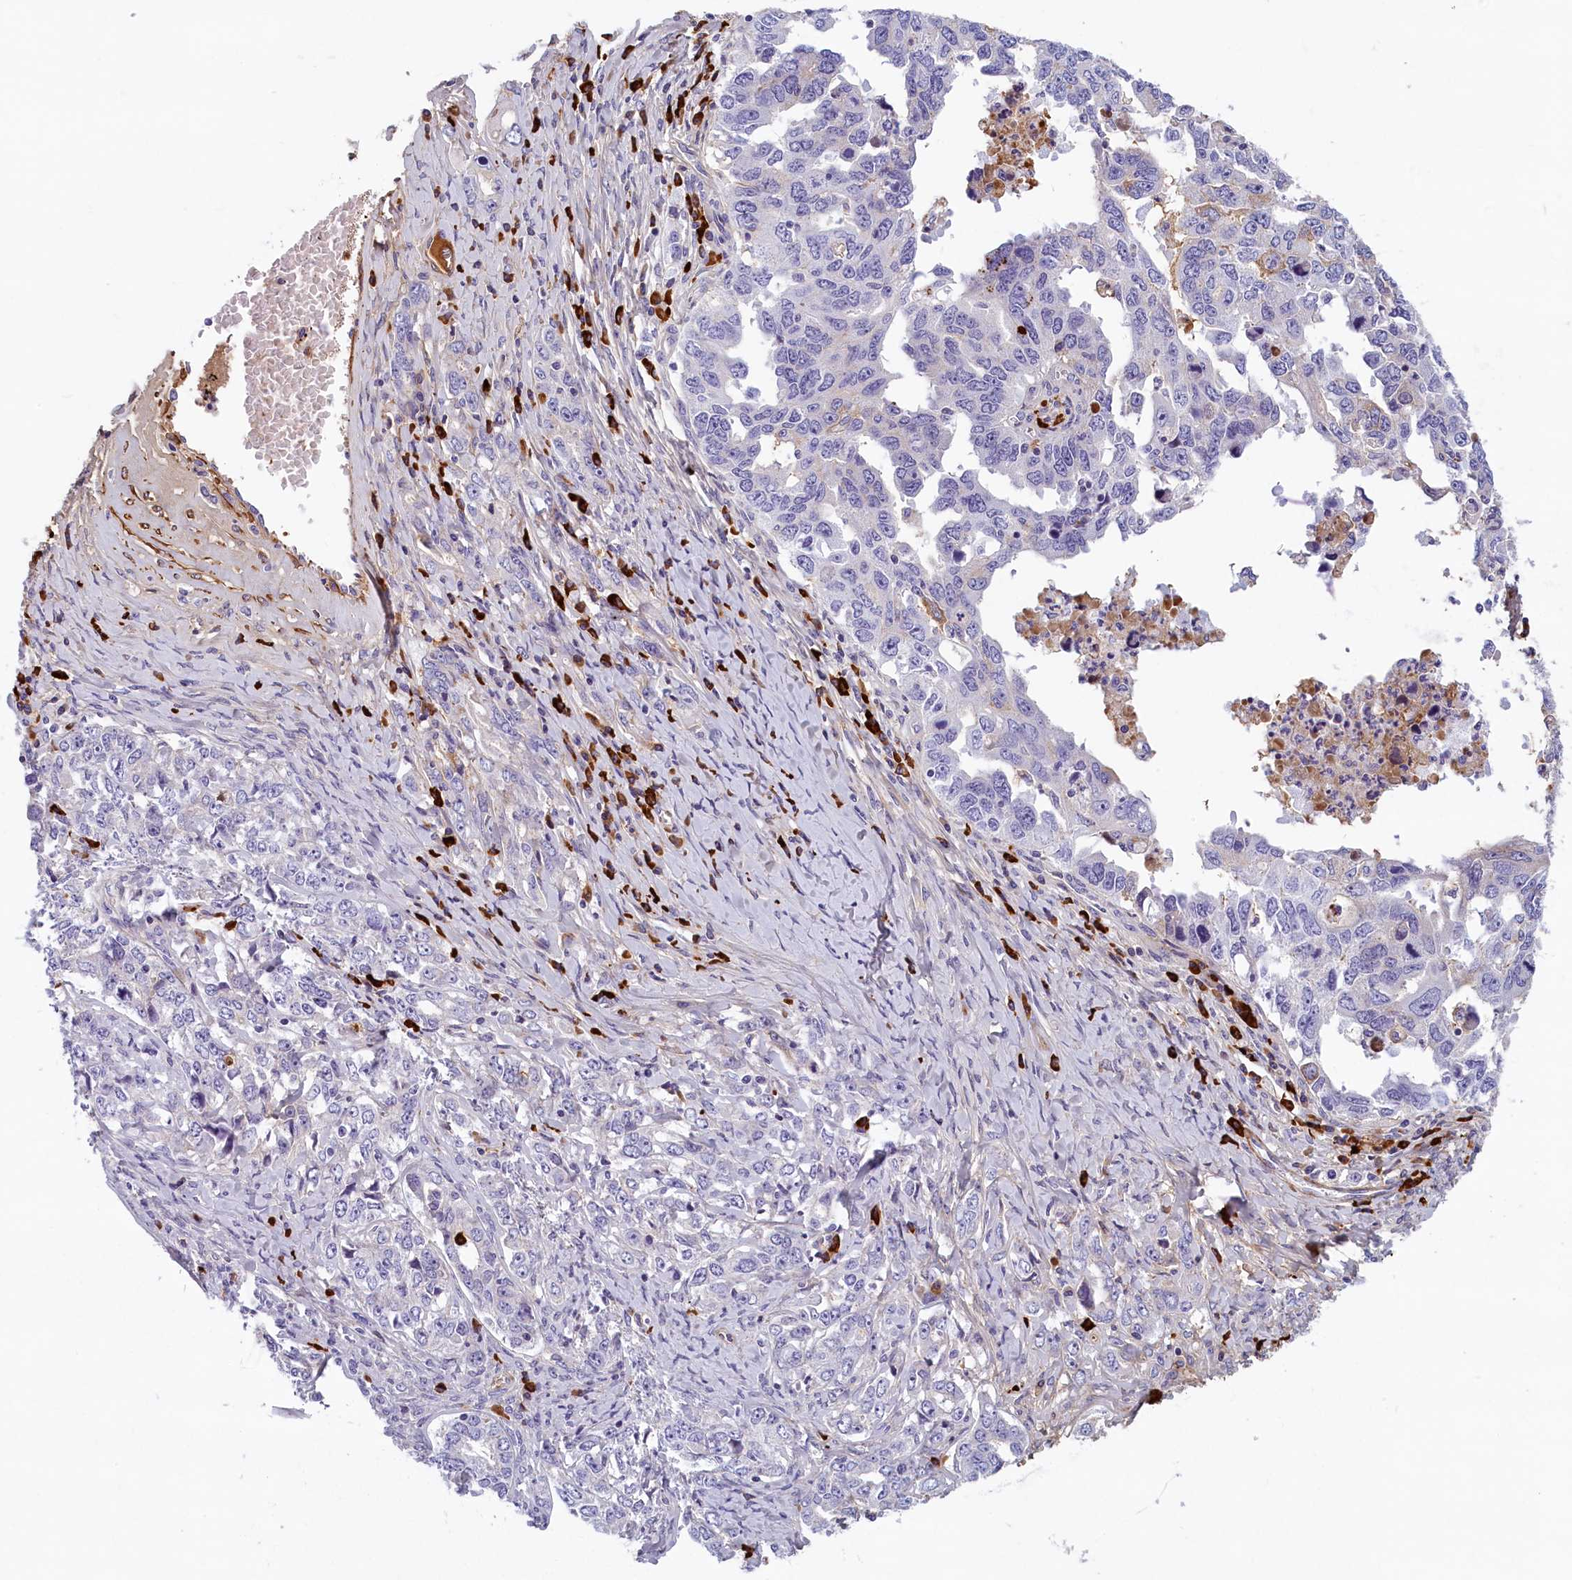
{"staining": {"intensity": "negative", "quantity": "none", "location": "none"}, "tissue": "ovarian cancer", "cell_type": "Tumor cells", "image_type": "cancer", "snomed": [{"axis": "morphology", "description": "Carcinoma, endometroid"}, {"axis": "topography", "description": "Ovary"}], "caption": "Immunohistochemical staining of human ovarian endometroid carcinoma reveals no significant positivity in tumor cells.", "gene": "BCL2L13", "patient": {"sex": "female", "age": 62}}